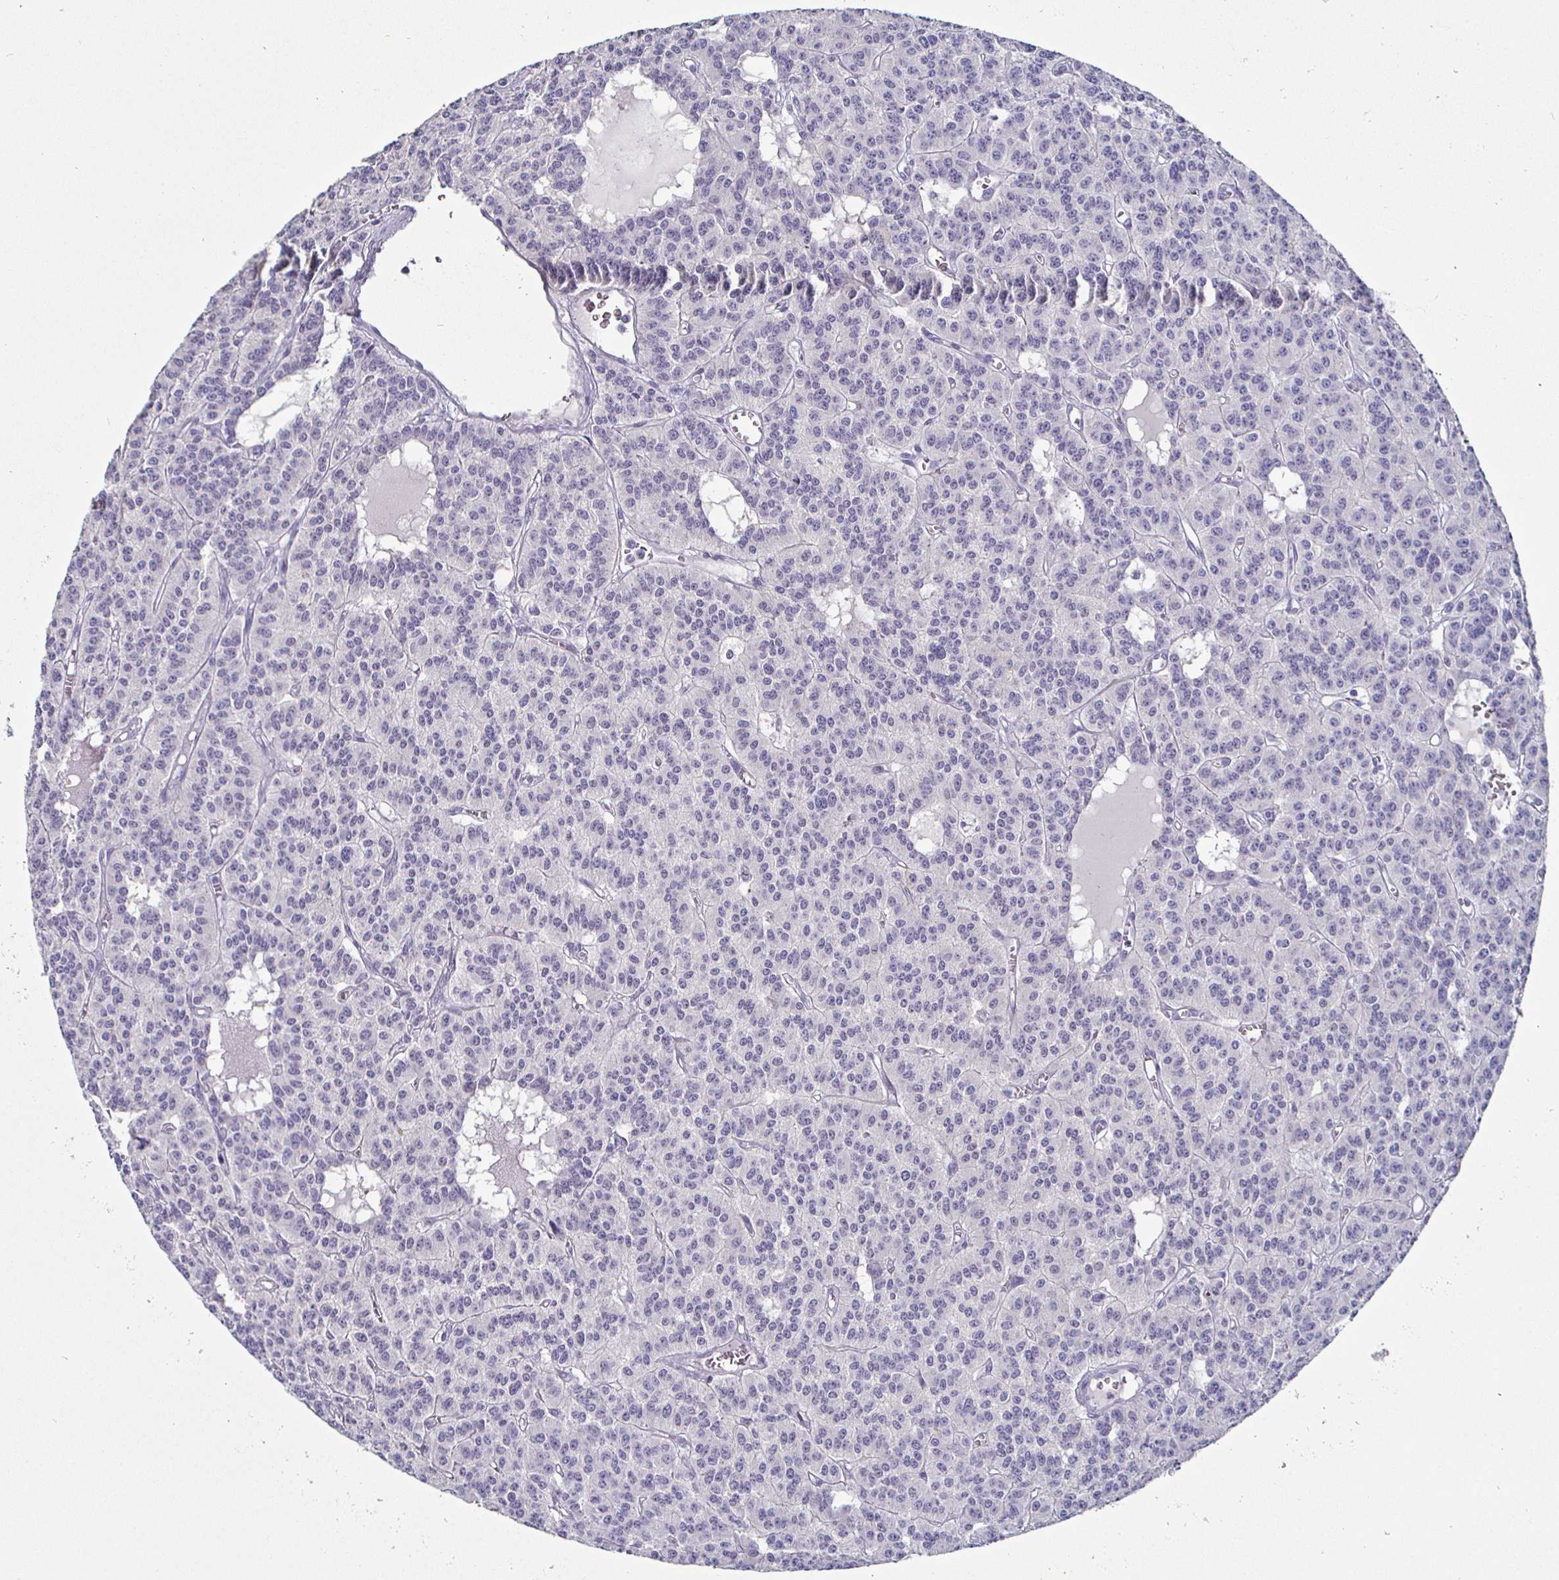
{"staining": {"intensity": "negative", "quantity": "none", "location": "none"}, "tissue": "carcinoid", "cell_type": "Tumor cells", "image_type": "cancer", "snomed": [{"axis": "morphology", "description": "Carcinoid, malignant, NOS"}, {"axis": "topography", "description": "Lung"}], "caption": "IHC image of human carcinoid stained for a protein (brown), which reveals no positivity in tumor cells.", "gene": "ENPP1", "patient": {"sex": "female", "age": 71}}